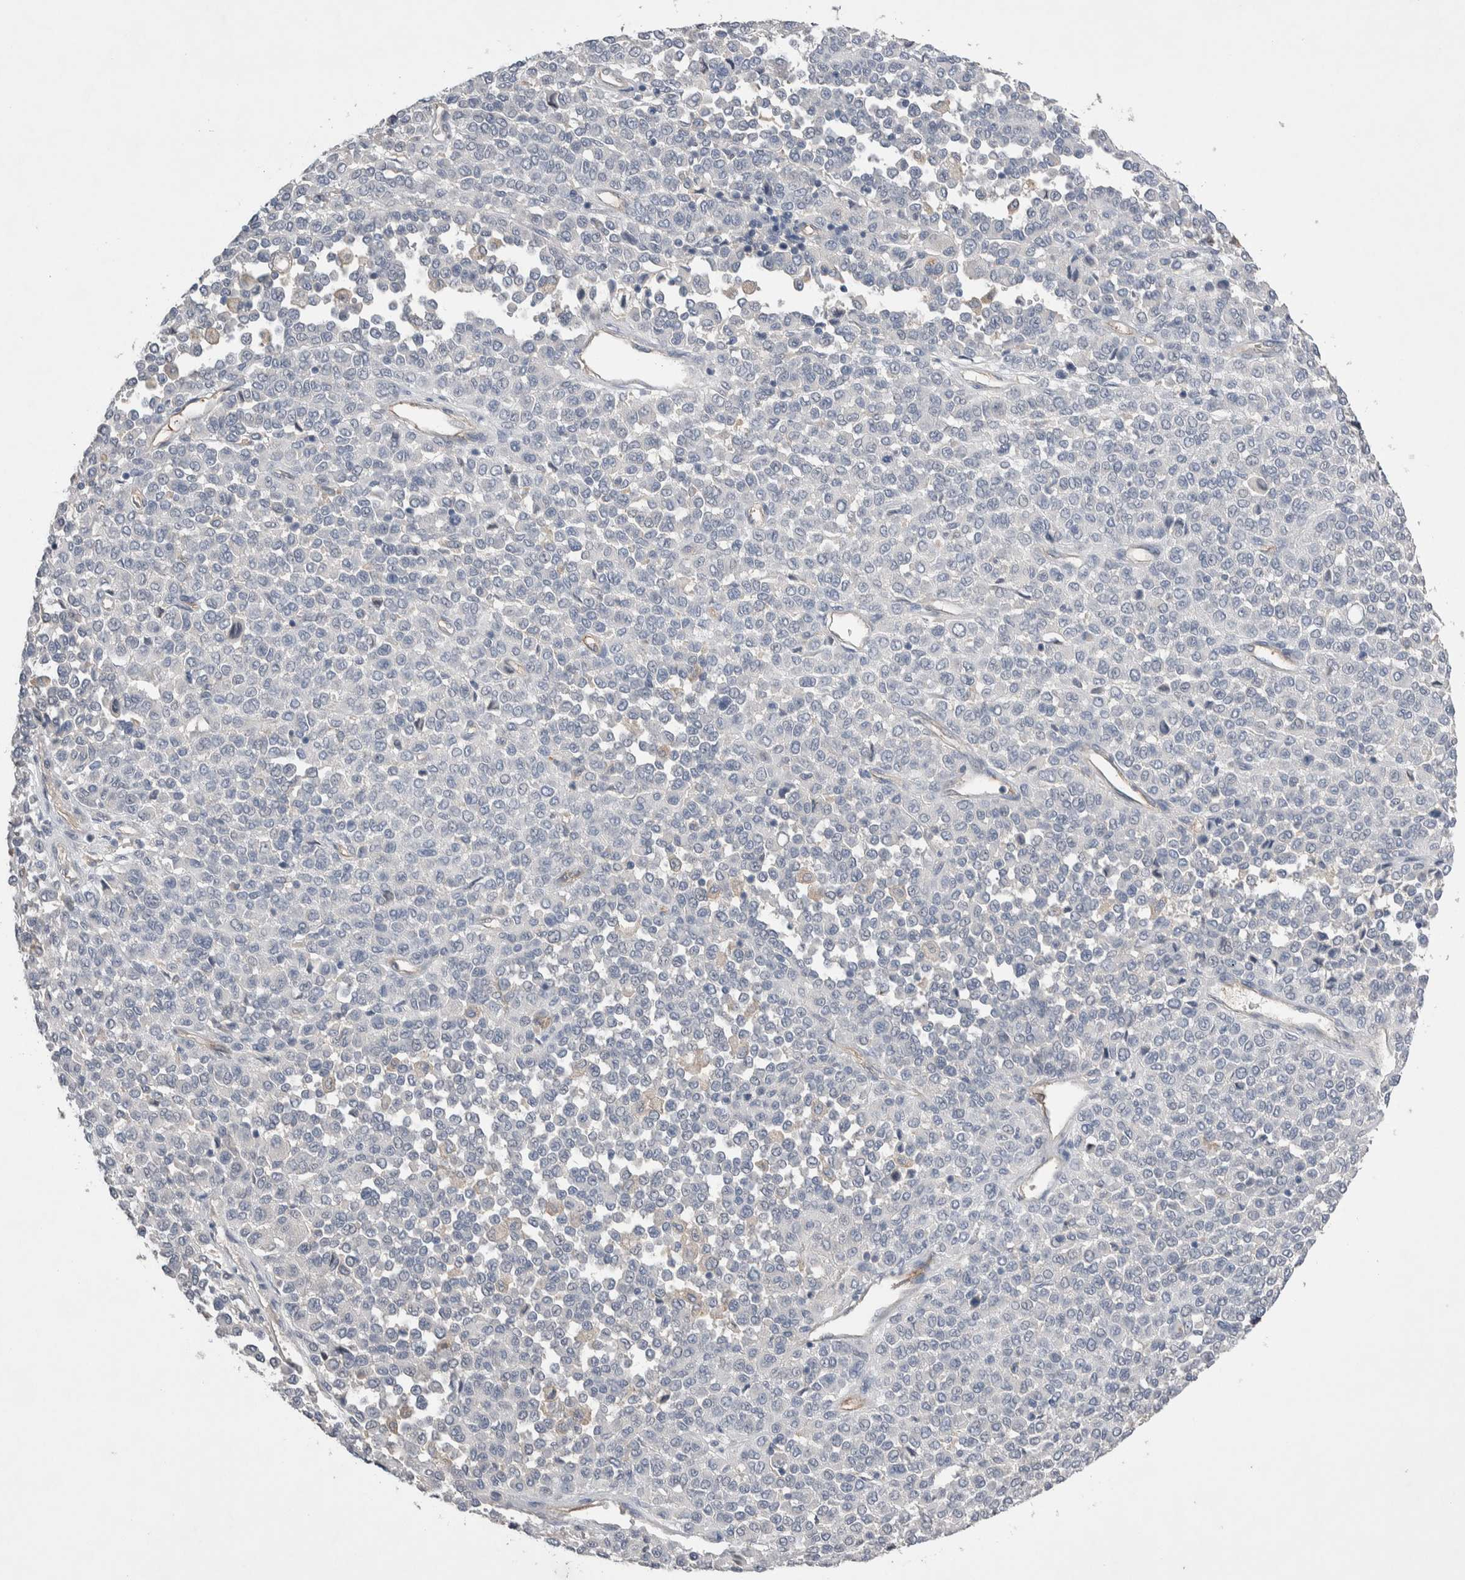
{"staining": {"intensity": "negative", "quantity": "none", "location": "none"}, "tissue": "melanoma", "cell_type": "Tumor cells", "image_type": "cancer", "snomed": [{"axis": "morphology", "description": "Malignant melanoma, Metastatic site"}, {"axis": "topography", "description": "Pancreas"}], "caption": "High power microscopy histopathology image of an immunohistochemistry micrograph of malignant melanoma (metastatic site), revealing no significant expression in tumor cells.", "gene": "CEP131", "patient": {"sex": "female", "age": 30}}